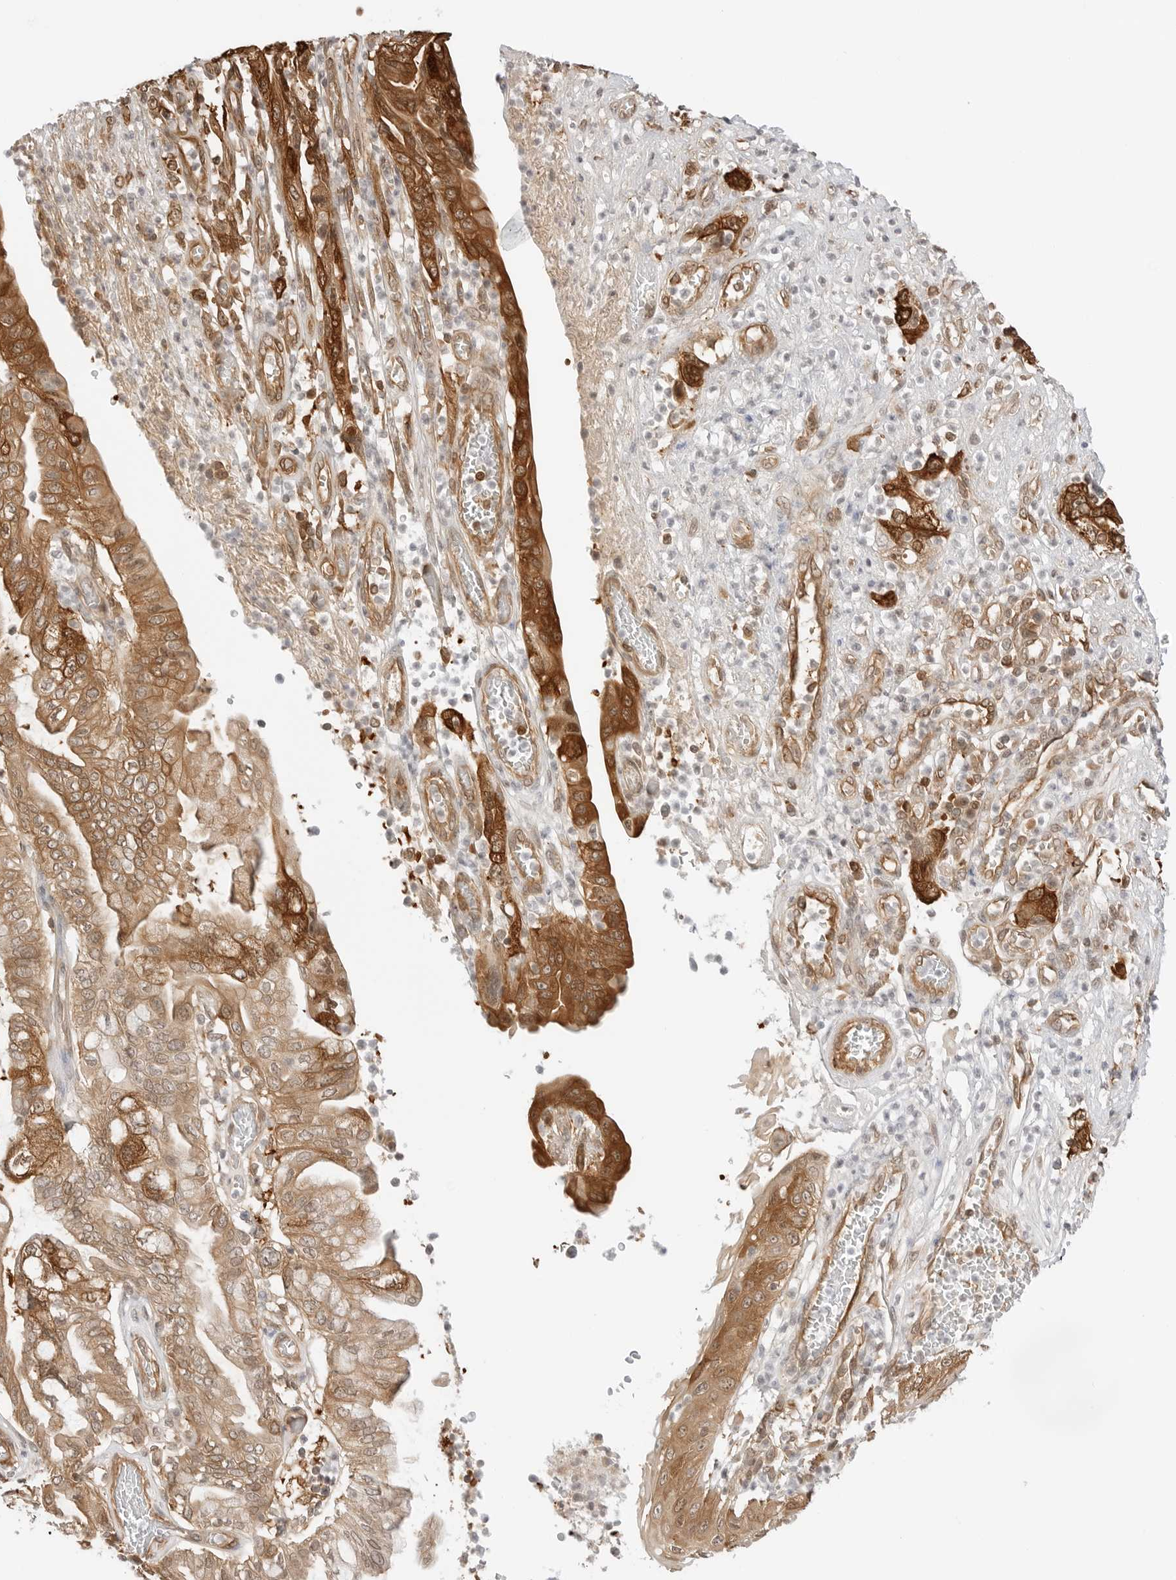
{"staining": {"intensity": "strong", "quantity": ">75%", "location": "cytoplasmic/membranous,nuclear"}, "tissue": "pancreatic cancer", "cell_type": "Tumor cells", "image_type": "cancer", "snomed": [{"axis": "morphology", "description": "Adenocarcinoma, NOS"}, {"axis": "topography", "description": "Pancreas"}], "caption": "Strong cytoplasmic/membranous and nuclear protein staining is seen in approximately >75% of tumor cells in pancreatic adenocarcinoma. (DAB IHC, brown staining for protein, blue staining for nuclei).", "gene": "NUDC", "patient": {"sex": "female", "age": 73}}